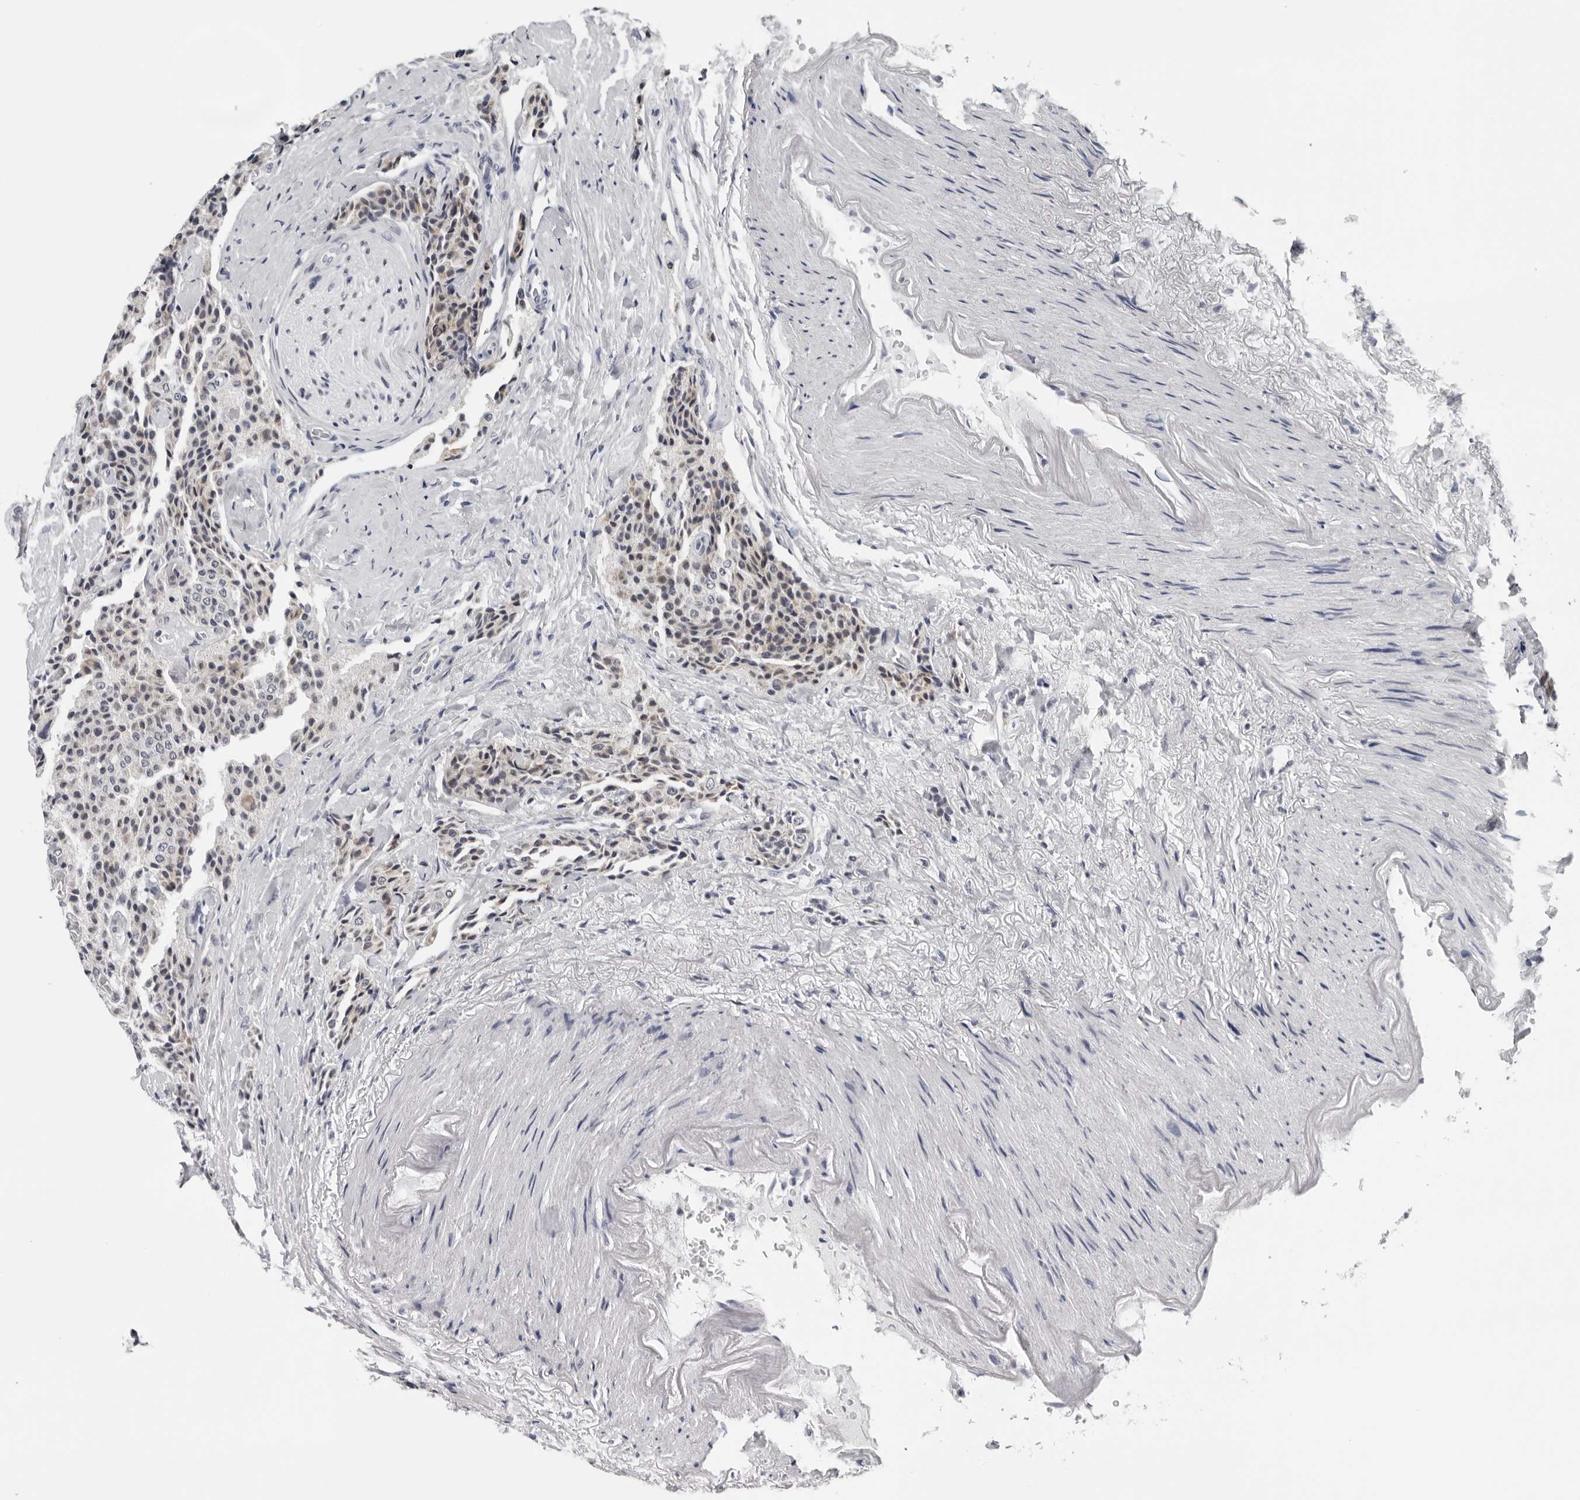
{"staining": {"intensity": "weak", "quantity": "<25%", "location": "cytoplasmic/membranous"}, "tissue": "carcinoid", "cell_type": "Tumor cells", "image_type": "cancer", "snomed": [{"axis": "morphology", "description": "Carcinoid, malignant, NOS"}, {"axis": "topography", "description": "Colon"}], "caption": "Carcinoid stained for a protein using IHC reveals no positivity tumor cells.", "gene": "CPT2", "patient": {"sex": "female", "age": 61}}